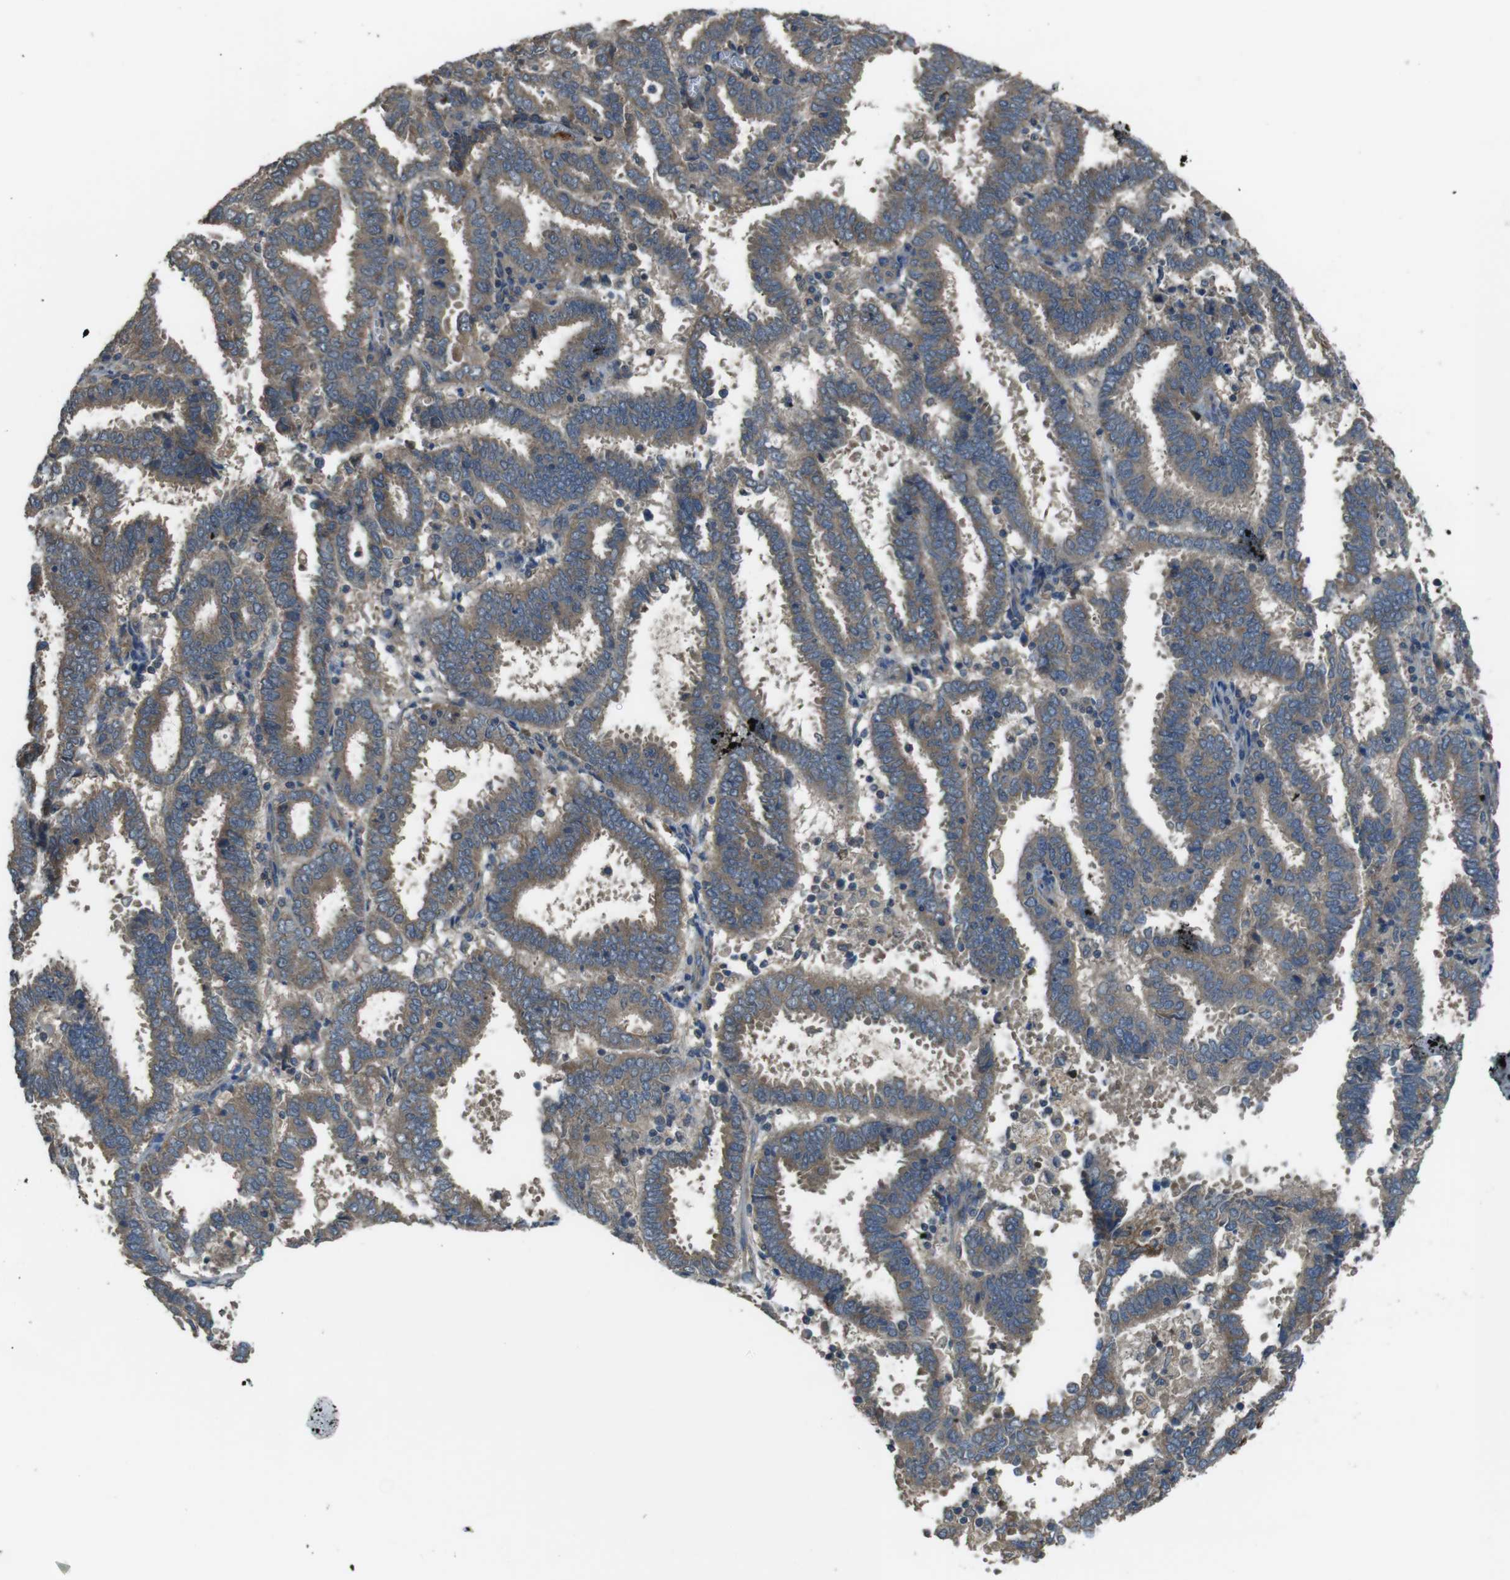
{"staining": {"intensity": "moderate", "quantity": ">75%", "location": "cytoplasmic/membranous"}, "tissue": "endometrial cancer", "cell_type": "Tumor cells", "image_type": "cancer", "snomed": [{"axis": "morphology", "description": "Adenocarcinoma, NOS"}, {"axis": "topography", "description": "Uterus"}], "caption": "High-power microscopy captured an immunohistochemistry micrograph of adenocarcinoma (endometrial), revealing moderate cytoplasmic/membranous positivity in approximately >75% of tumor cells.", "gene": "FUT2", "patient": {"sex": "female", "age": 83}}